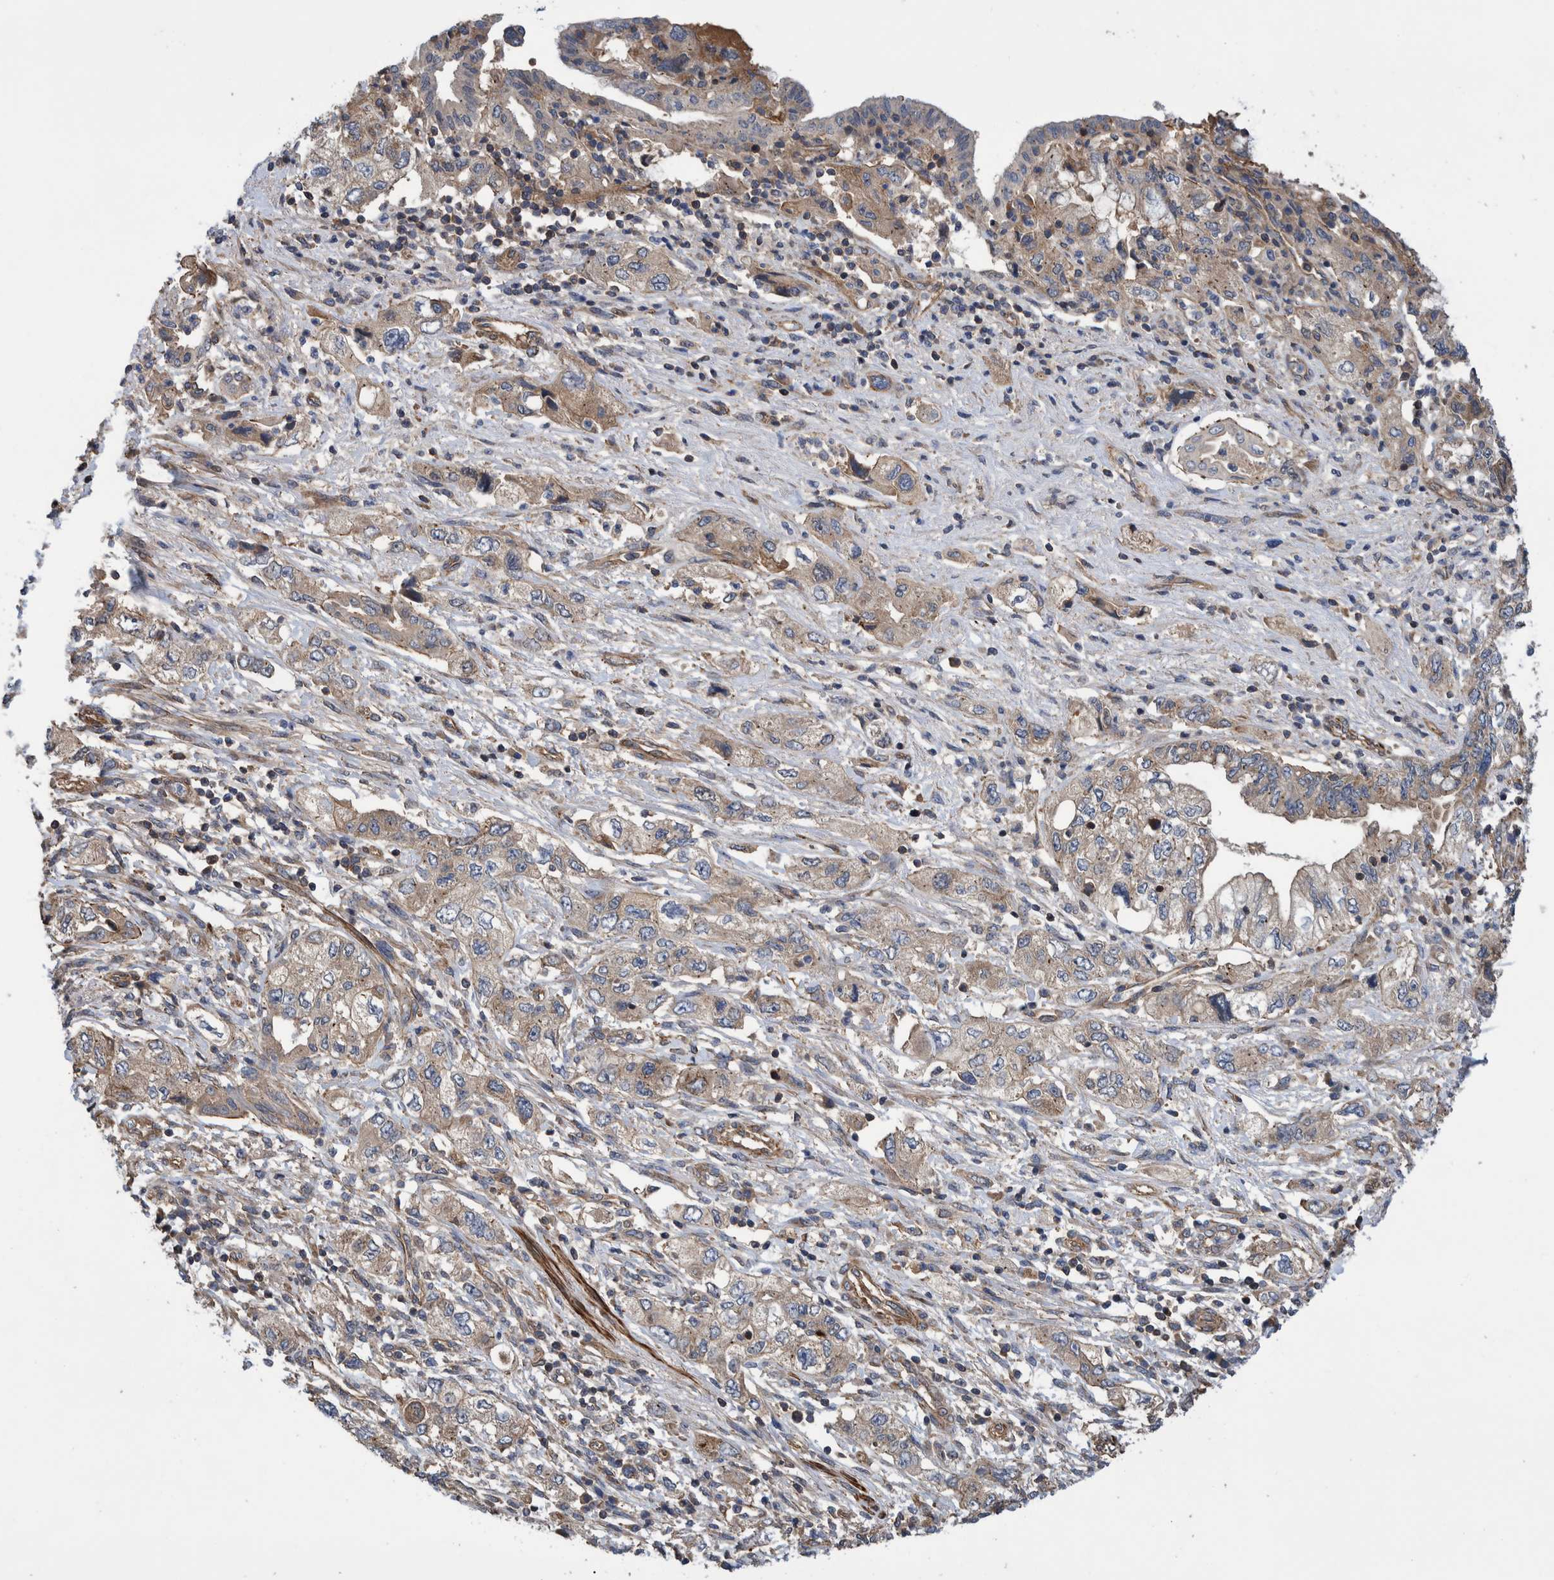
{"staining": {"intensity": "weak", "quantity": "25%-75%", "location": "cytoplasmic/membranous"}, "tissue": "pancreatic cancer", "cell_type": "Tumor cells", "image_type": "cancer", "snomed": [{"axis": "morphology", "description": "Adenocarcinoma, NOS"}, {"axis": "topography", "description": "Pancreas"}], "caption": "Tumor cells display weak cytoplasmic/membranous staining in about 25%-75% of cells in pancreatic adenocarcinoma.", "gene": "GRPEL2", "patient": {"sex": "female", "age": 73}}